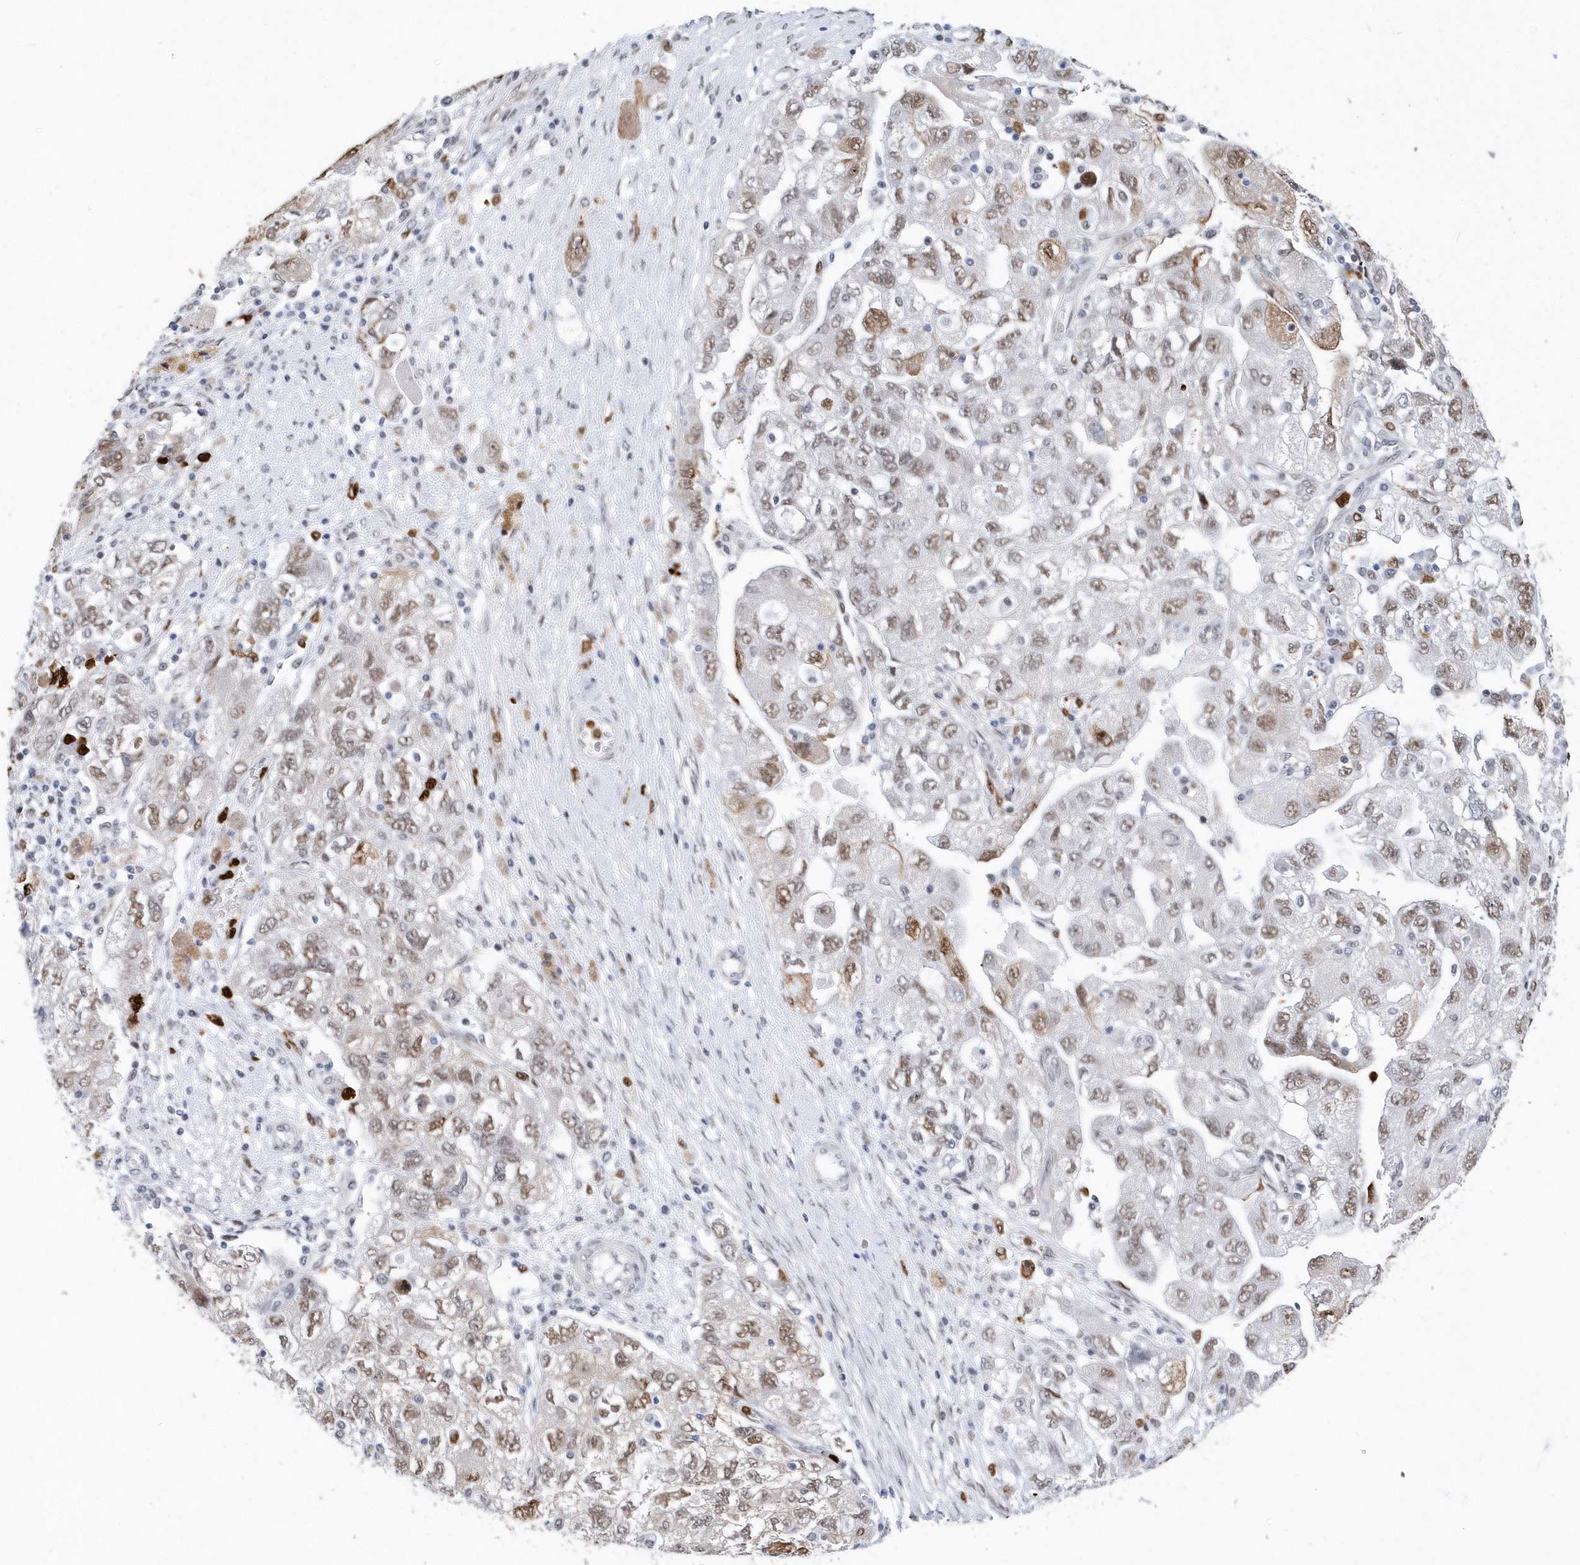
{"staining": {"intensity": "moderate", "quantity": "25%-75%", "location": "nuclear"}, "tissue": "ovarian cancer", "cell_type": "Tumor cells", "image_type": "cancer", "snomed": [{"axis": "morphology", "description": "Carcinoma, NOS"}, {"axis": "morphology", "description": "Cystadenocarcinoma, serous, NOS"}, {"axis": "topography", "description": "Ovary"}], "caption": "Immunohistochemistry image of serous cystadenocarcinoma (ovarian) stained for a protein (brown), which exhibits medium levels of moderate nuclear positivity in about 25%-75% of tumor cells.", "gene": "RPP30", "patient": {"sex": "female", "age": 69}}